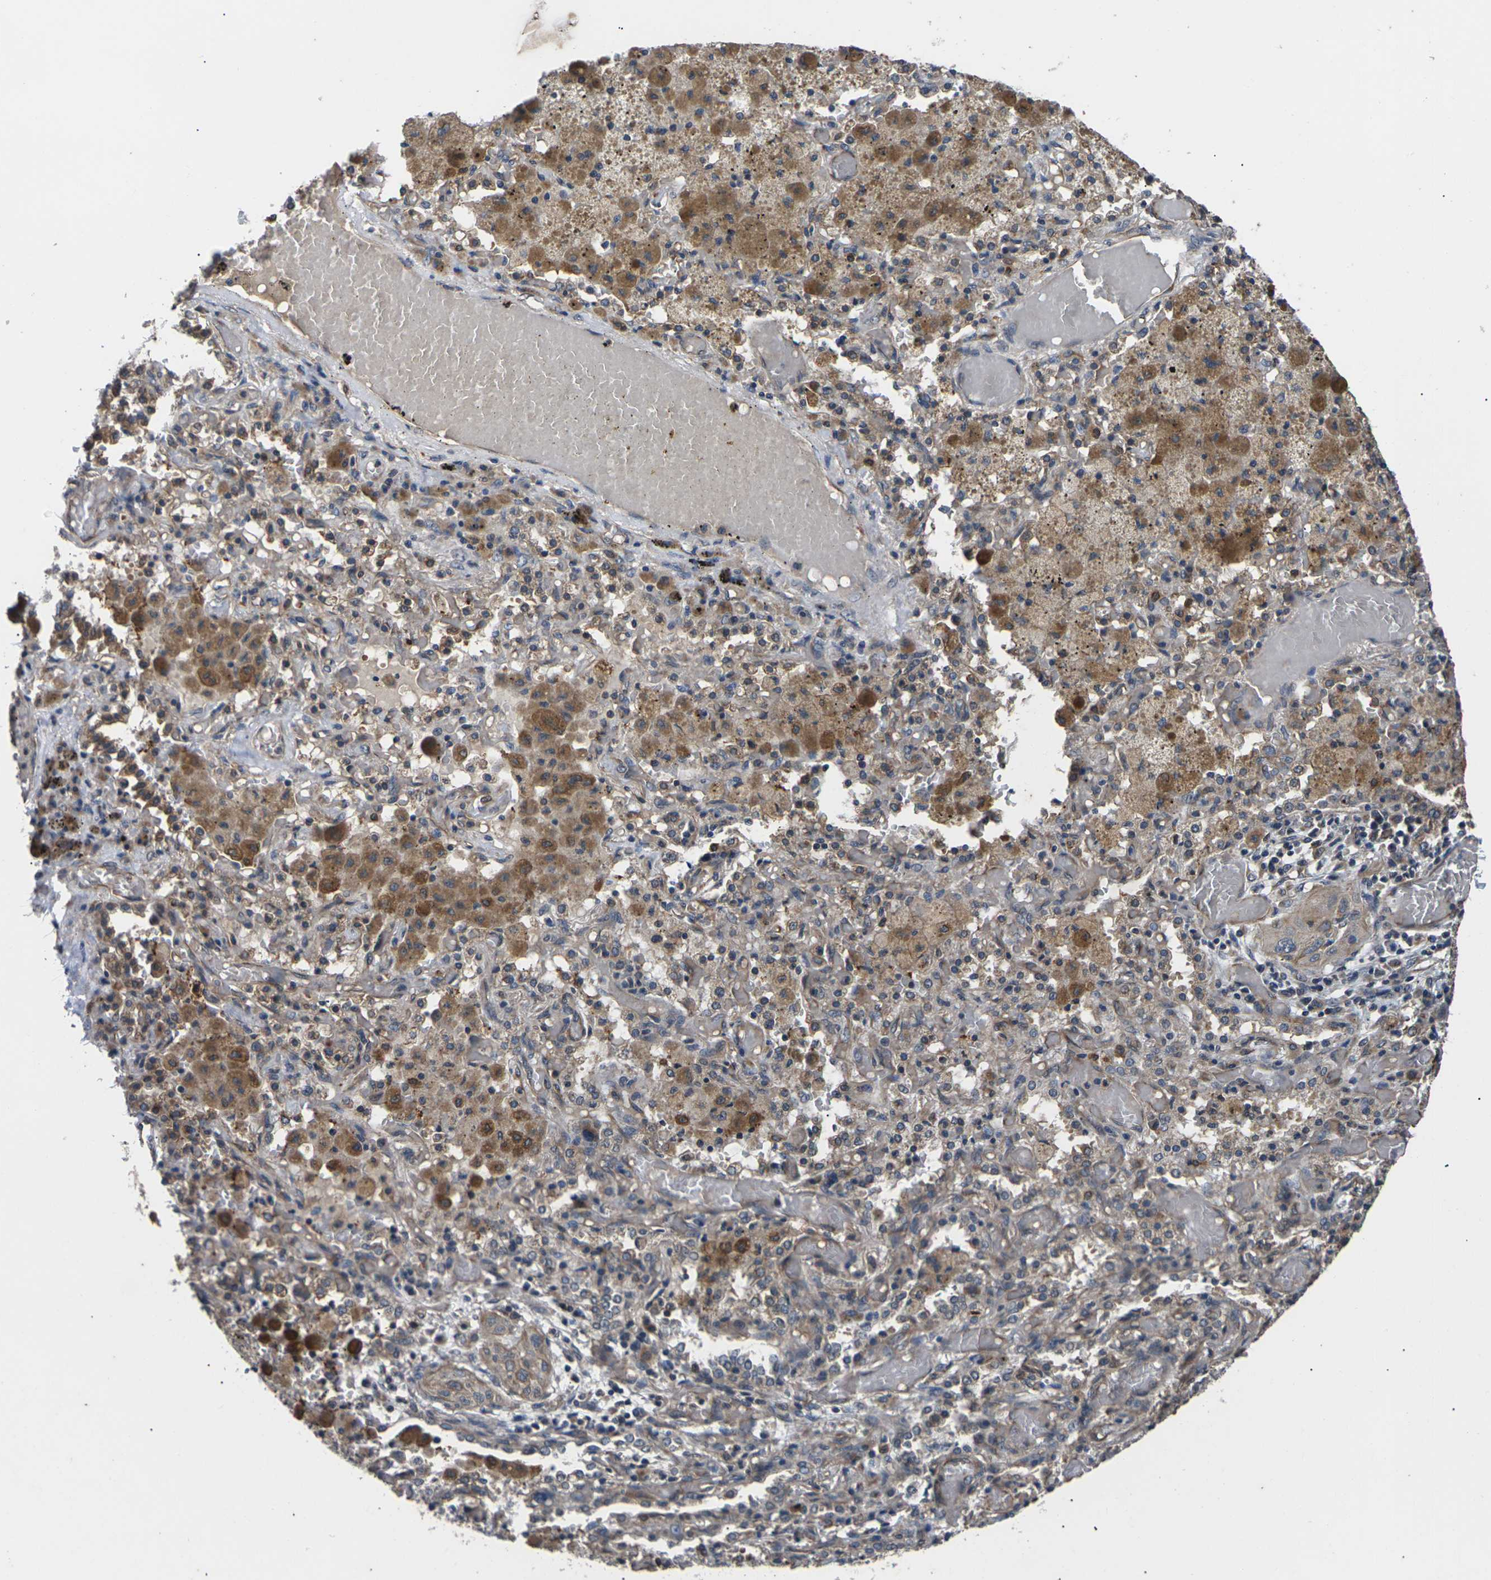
{"staining": {"intensity": "moderate", "quantity": "25%-75%", "location": "cytoplasmic/membranous"}, "tissue": "lung cancer", "cell_type": "Tumor cells", "image_type": "cancer", "snomed": [{"axis": "morphology", "description": "Squamous cell carcinoma, NOS"}, {"axis": "topography", "description": "Lung"}], "caption": "Lung cancer stained with a protein marker displays moderate staining in tumor cells.", "gene": "DKK2", "patient": {"sex": "female", "age": 47}}